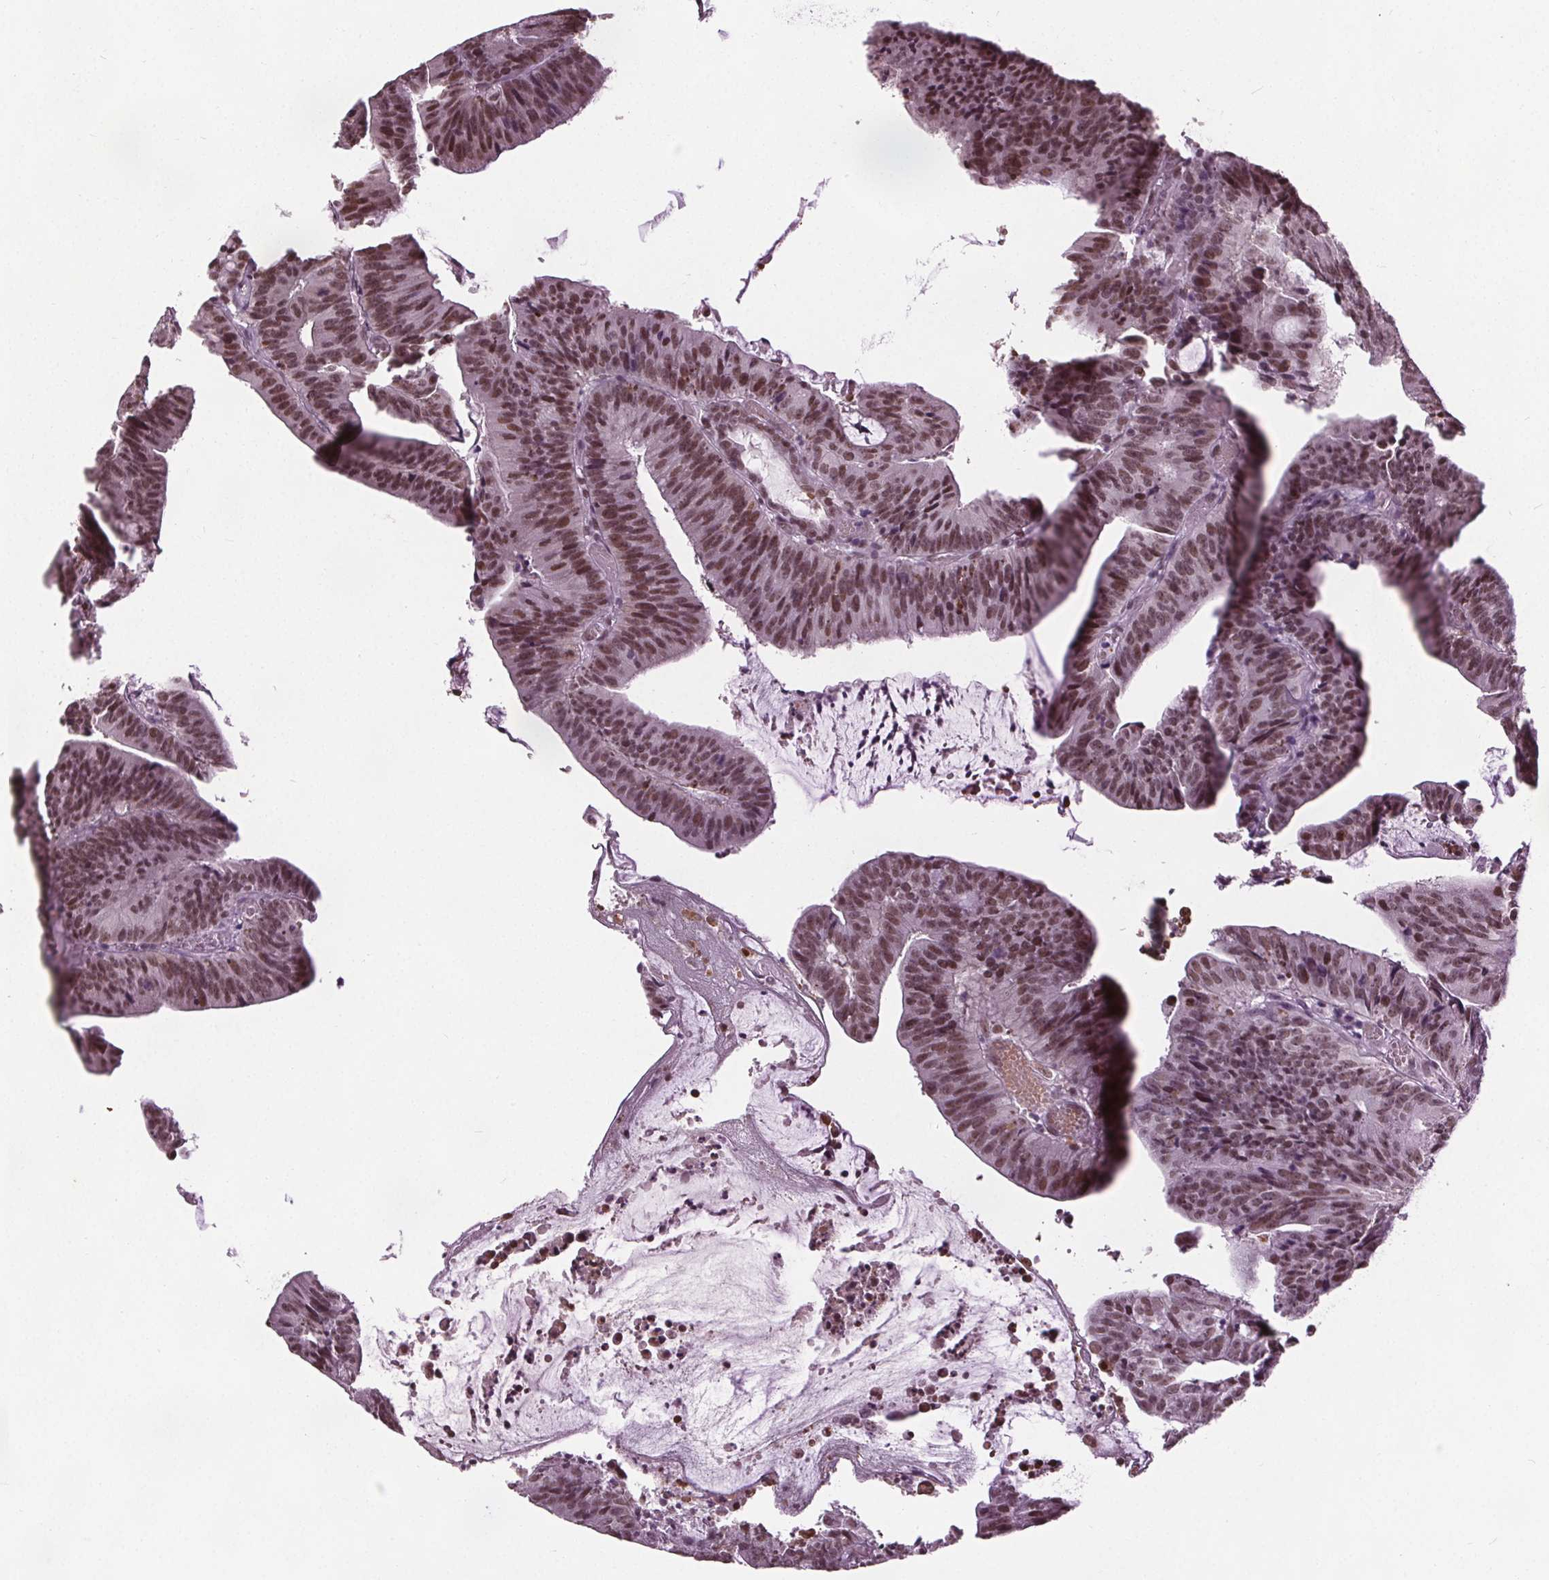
{"staining": {"intensity": "strong", "quantity": ">75%", "location": "nuclear"}, "tissue": "colorectal cancer", "cell_type": "Tumor cells", "image_type": "cancer", "snomed": [{"axis": "morphology", "description": "Adenocarcinoma, NOS"}, {"axis": "topography", "description": "Colon"}], "caption": "Immunohistochemistry (IHC) histopathology image of neoplastic tissue: adenocarcinoma (colorectal) stained using immunohistochemistry exhibits high levels of strong protein expression localized specifically in the nuclear of tumor cells, appearing as a nuclear brown color.", "gene": "IWS1", "patient": {"sex": "female", "age": 78}}